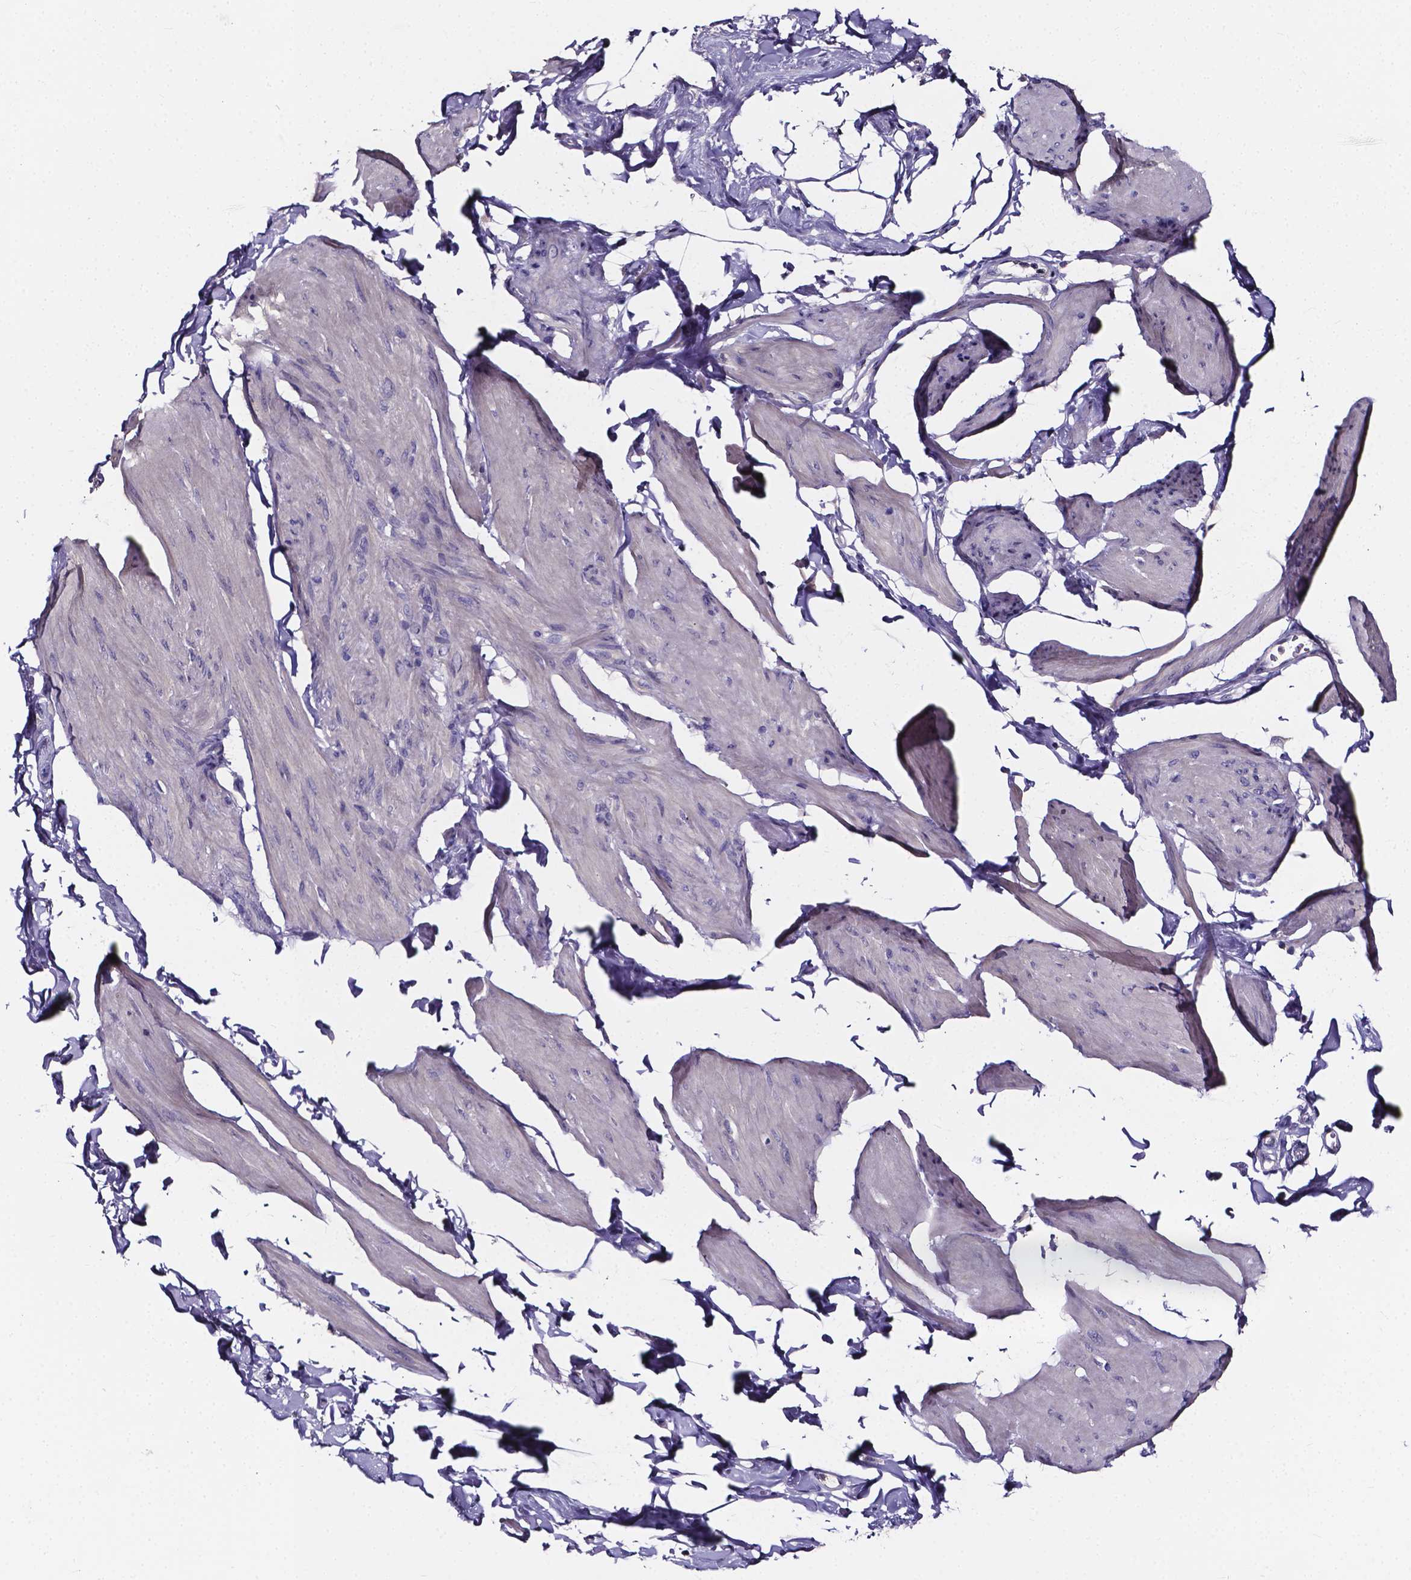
{"staining": {"intensity": "negative", "quantity": "none", "location": "none"}, "tissue": "smooth muscle", "cell_type": "Smooth muscle cells", "image_type": "normal", "snomed": [{"axis": "morphology", "description": "Normal tissue, NOS"}, {"axis": "topography", "description": "Adipose tissue"}, {"axis": "topography", "description": "Smooth muscle"}, {"axis": "topography", "description": "Peripheral nerve tissue"}], "caption": "Human smooth muscle stained for a protein using immunohistochemistry exhibits no staining in smooth muscle cells.", "gene": "SPOCD1", "patient": {"sex": "male", "age": 83}}